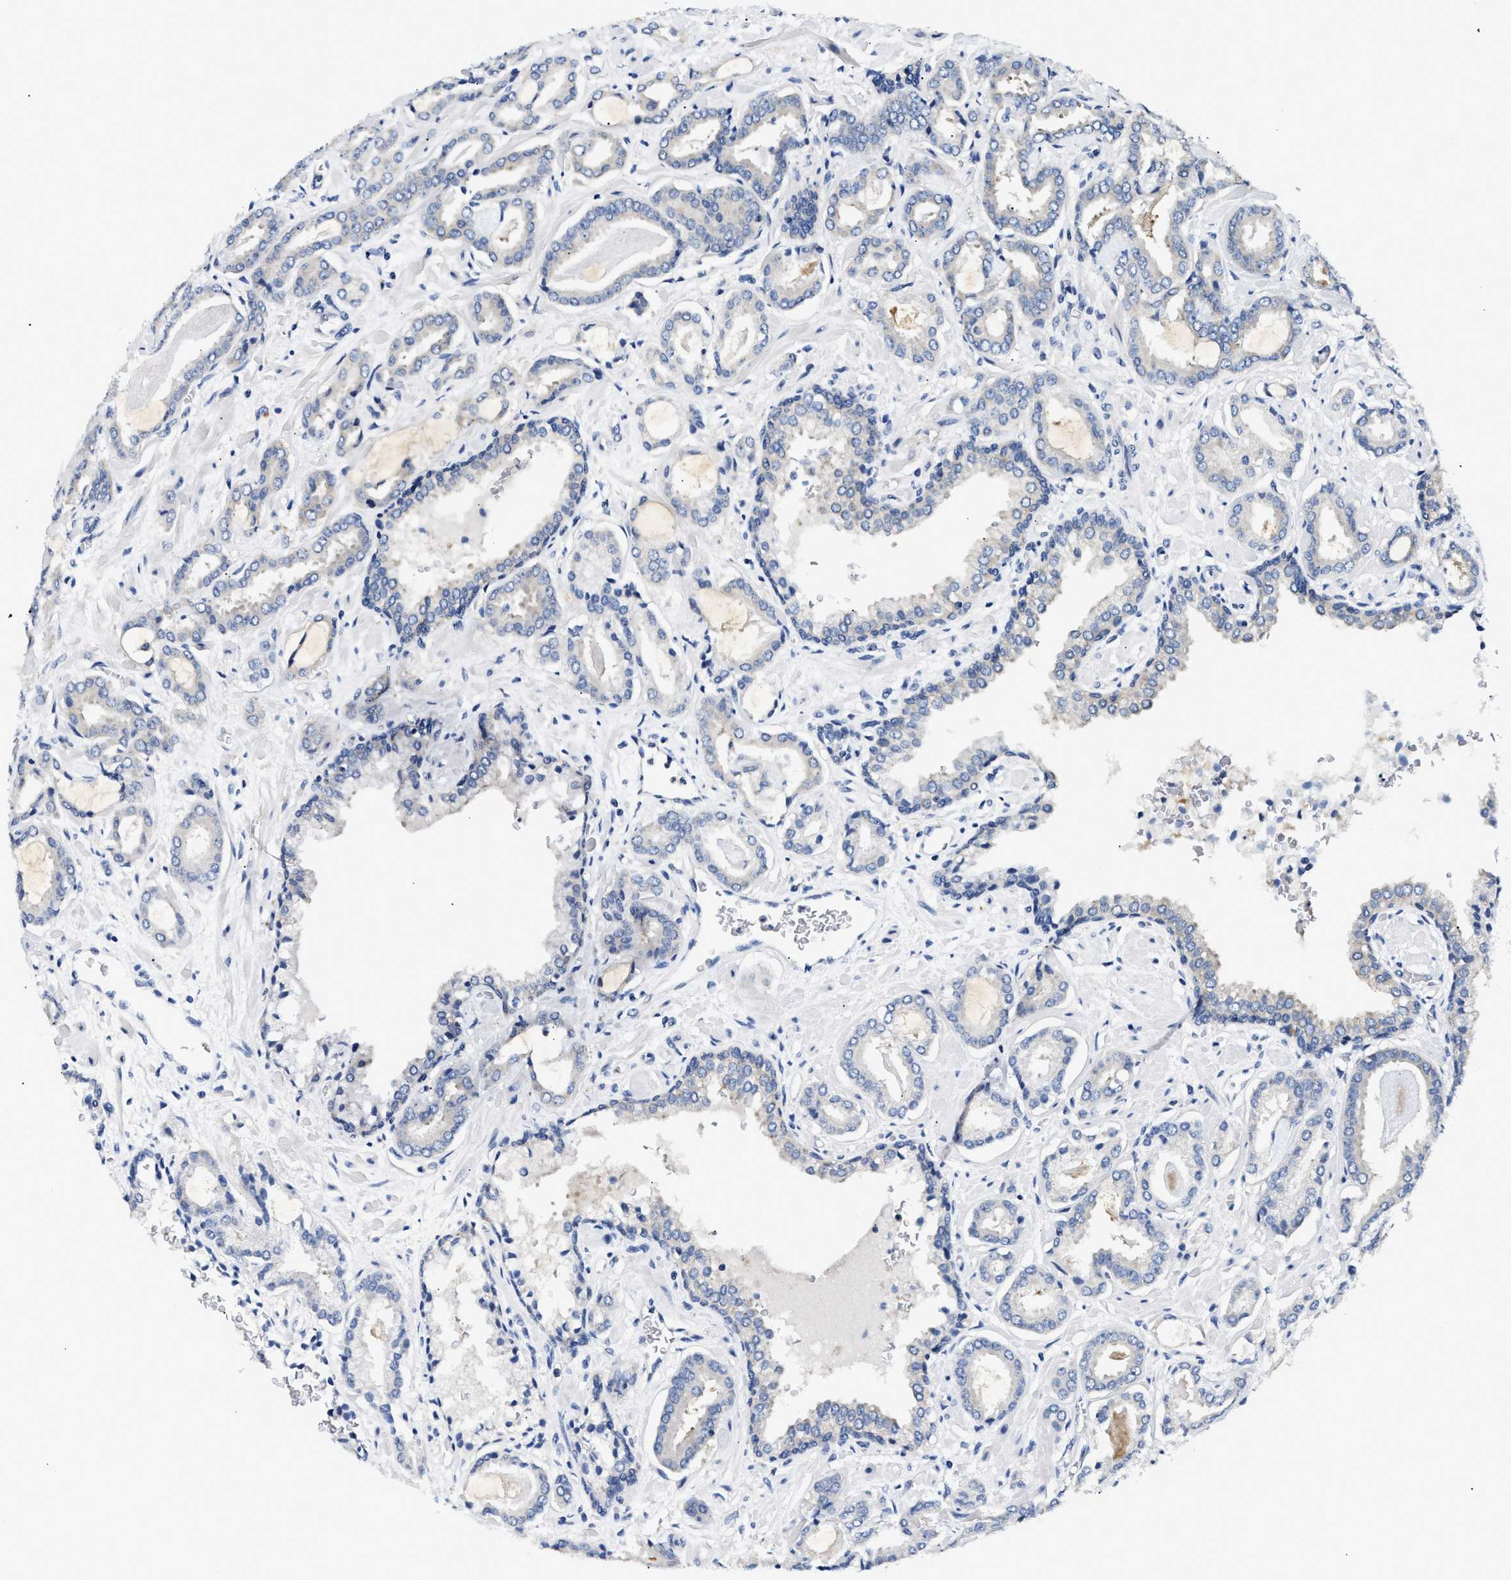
{"staining": {"intensity": "negative", "quantity": "none", "location": "none"}, "tissue": "prostate cancer", "cell_type": "Tumor cells", "image_type": "cancer", "snomed": [{"axis": "morphology", "description": "Adenocarcinoma, Low grade"}, {"axis": "topography", "description": "Prostate"}], "caption": "DAB immunohistochemical staining of human prostate cancer (adenocarcinoma (low-grade)) demonstrates no significant positivity in tumor cells.", "gene": "FAM185A", "patient": {"sex": "male", "age": 53}}